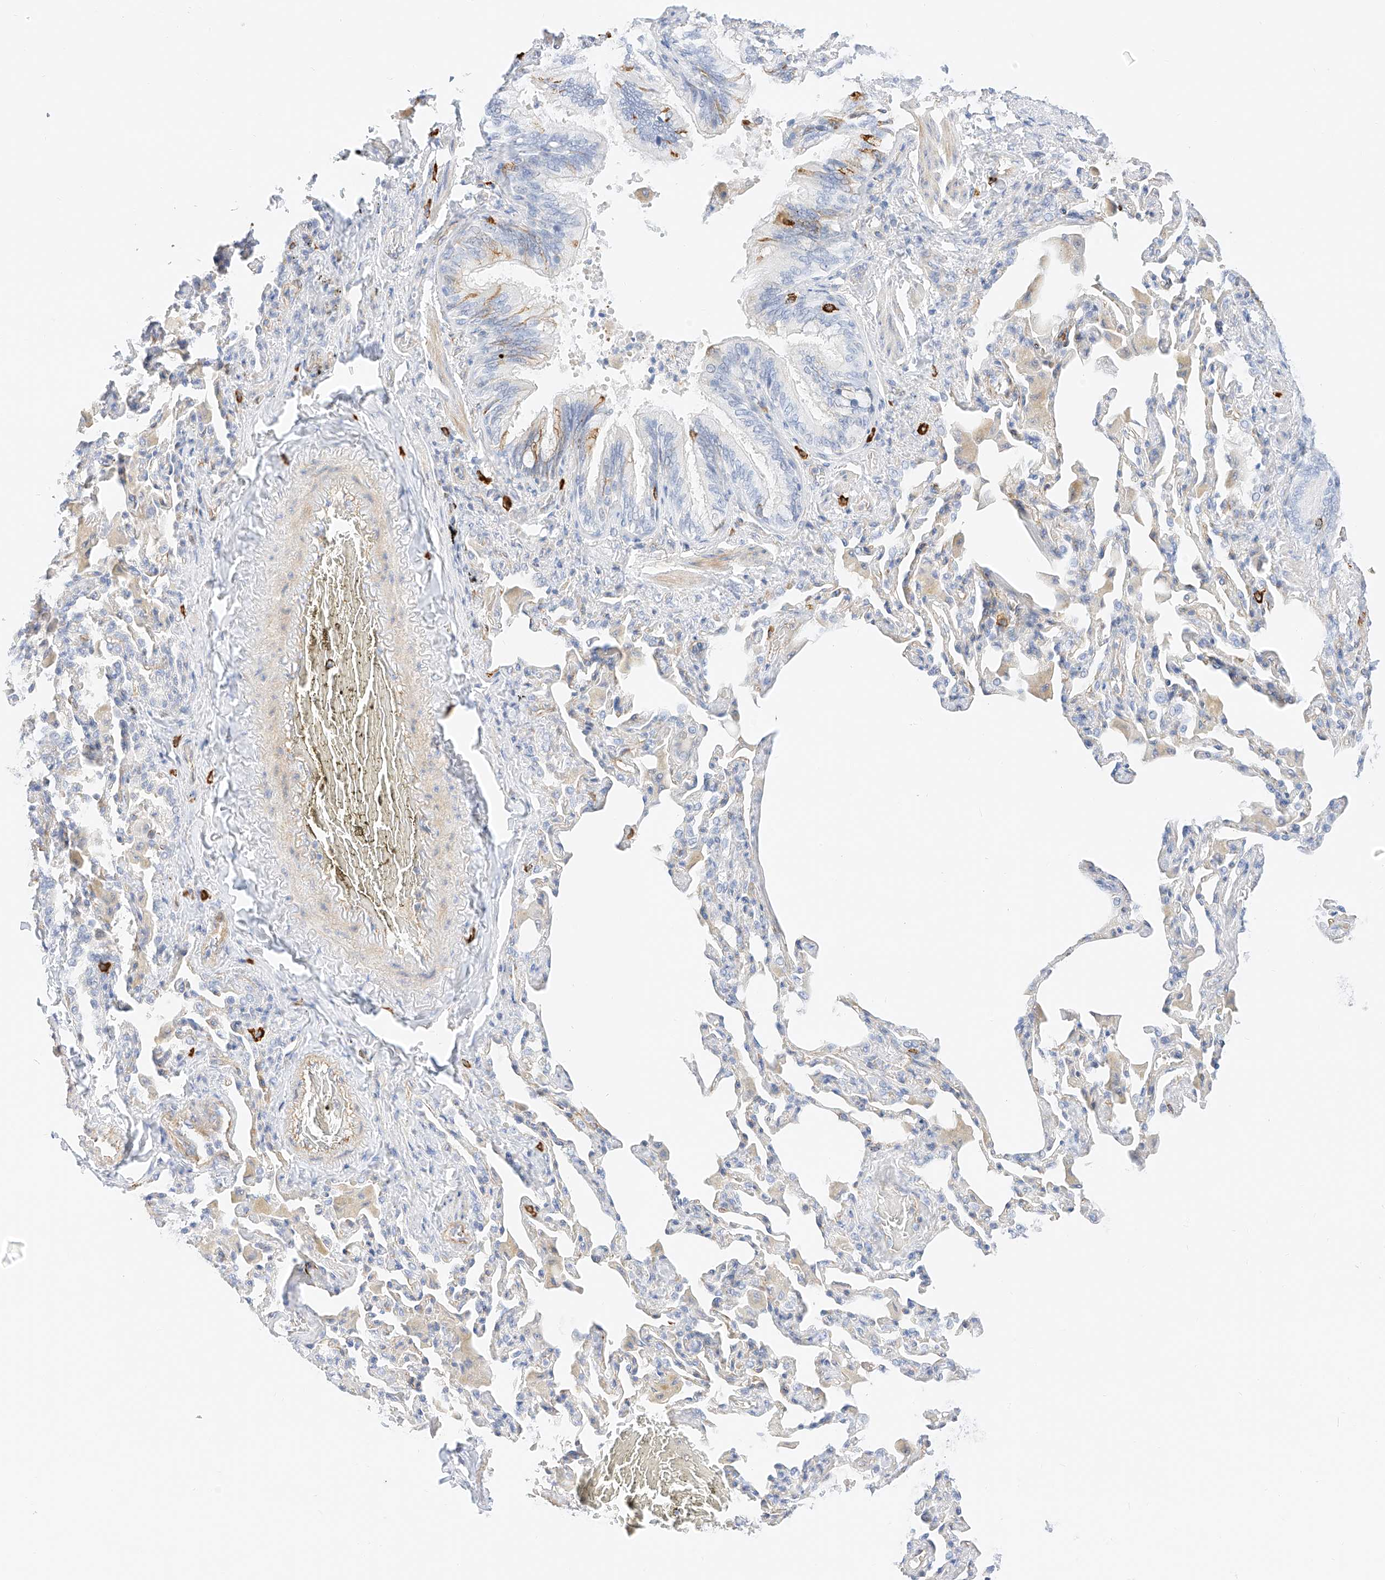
{"staining": {"intensity": "moderate", "quantity": "<25%", "location": "cytoplasmic/membranous"}, "tissue": "bronchus", "cell_type": "Respiratory epithelial cells", "image_type": "normal", "snomed": [{"axis": "morphology", "description": "Normal tissue, NOS"}, {"axis": "morphology", "description": "Inflammation, NOS"}, {"axis": "topography", "description": "Lung"}], "caption": "Bronchus stained with a brown dye reveals moderate cytoplasmic/membranous positive staining in approximately <25% of respiratory epithelial cells.", "gene": "CDCP2", "patient": {"sex": "female", "age": 46}}